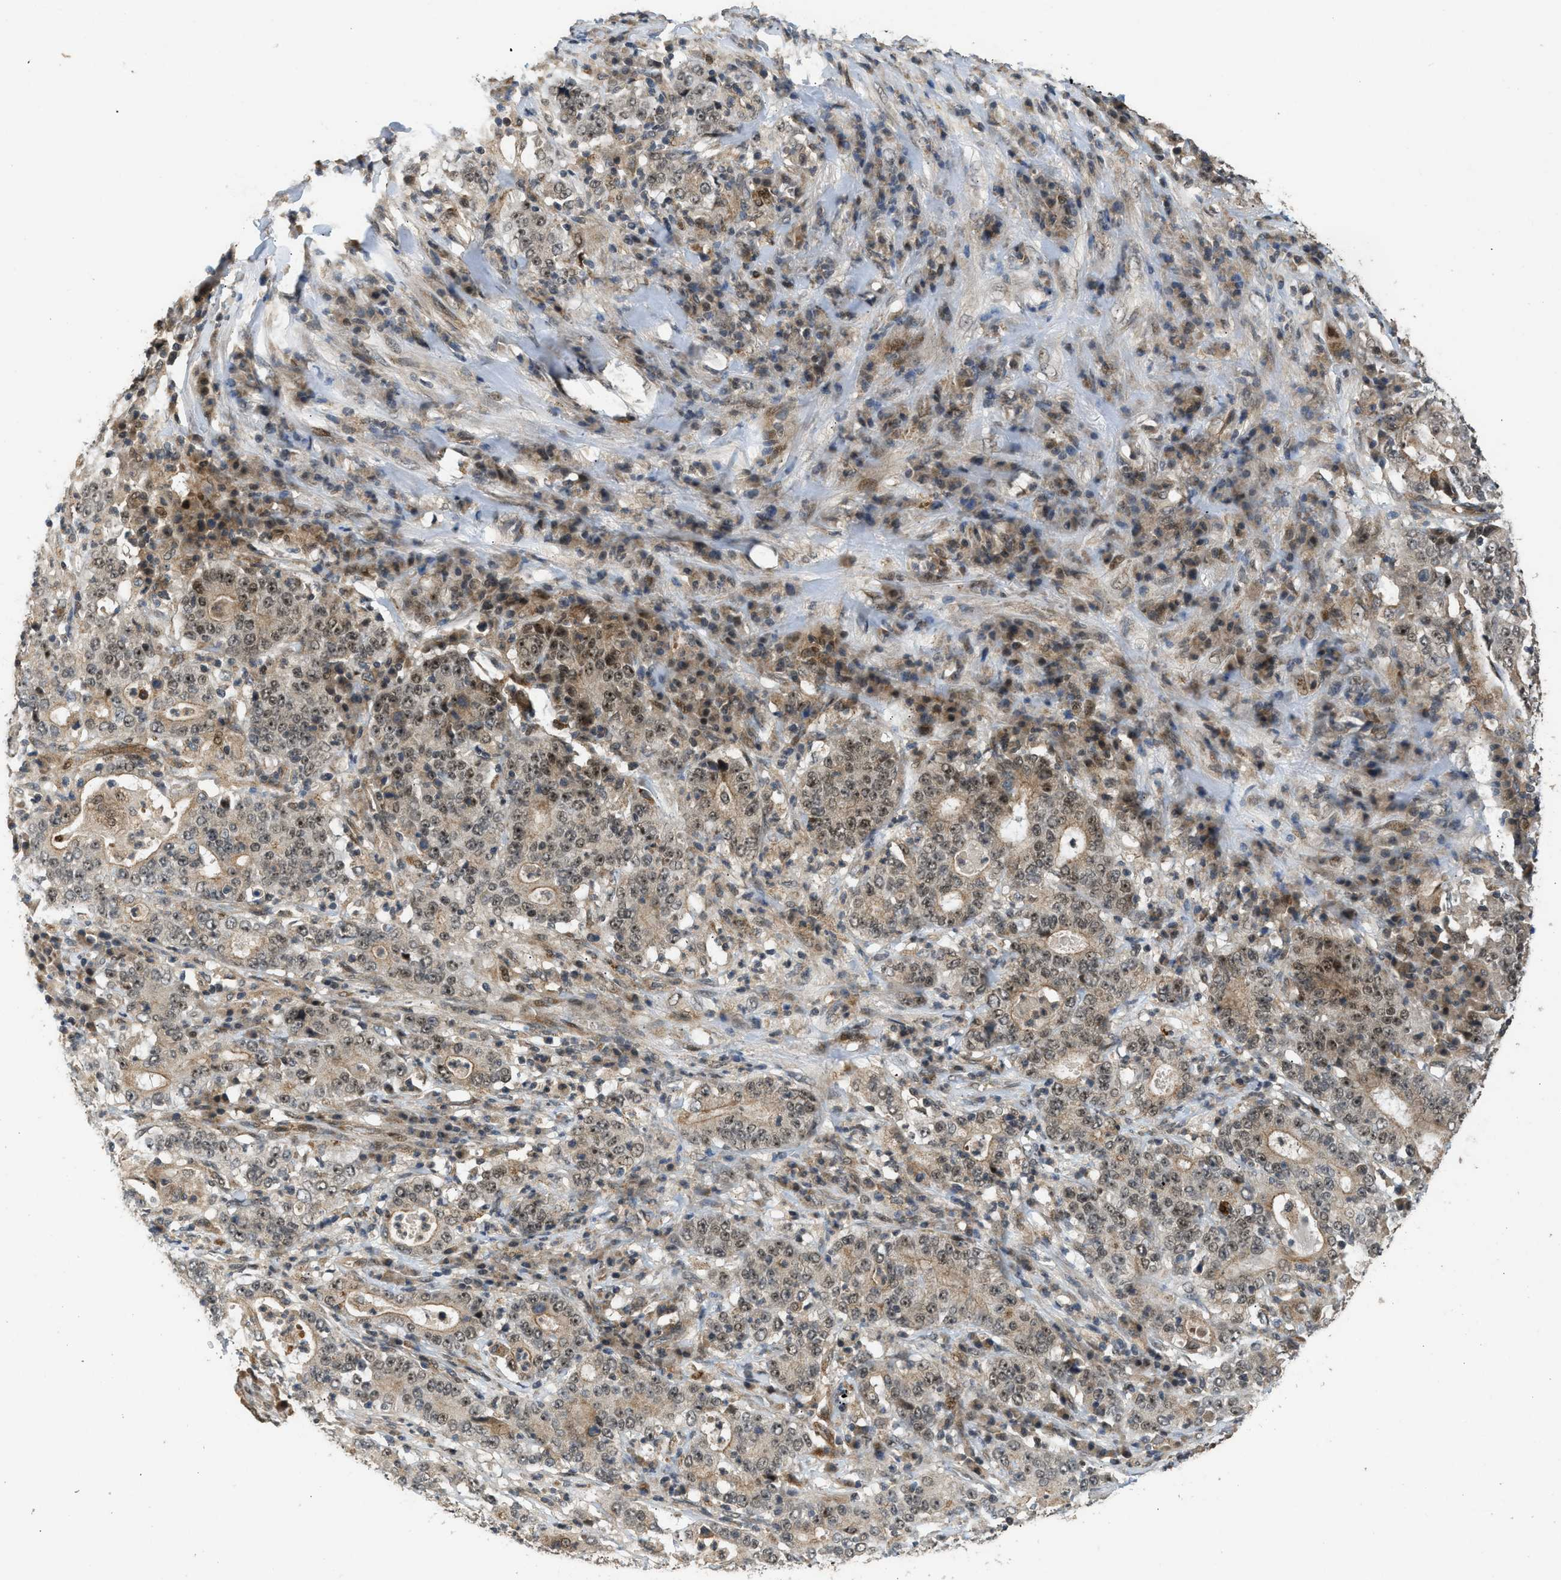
{"staining": {"intensity": "moderate", "quantity": ">75%", "location": "nuclear"}, "tissue": "stomach cancer", "cell_type": "Tumor cells", "image_type": "cancer", "snomed": [{"axis": "morphology", "description": "Normal tissue, NOS"}, {"axis": "morphology", "description": "Adenocarcinoma, NOS"}, {"axis": "topography", "description": "Stomach, upper"}, {"axis": "topography", "description": "Stomach"}], "caption": "Immunohistochemical staining of human stomach adenocarcinoma exhibits medium levels of moderate nuclear expression in approximately >75% of tumor cells. Nuclei are stained in blue.", "gene": "GET1", "patient": {"sex": "male", "age": 59}}